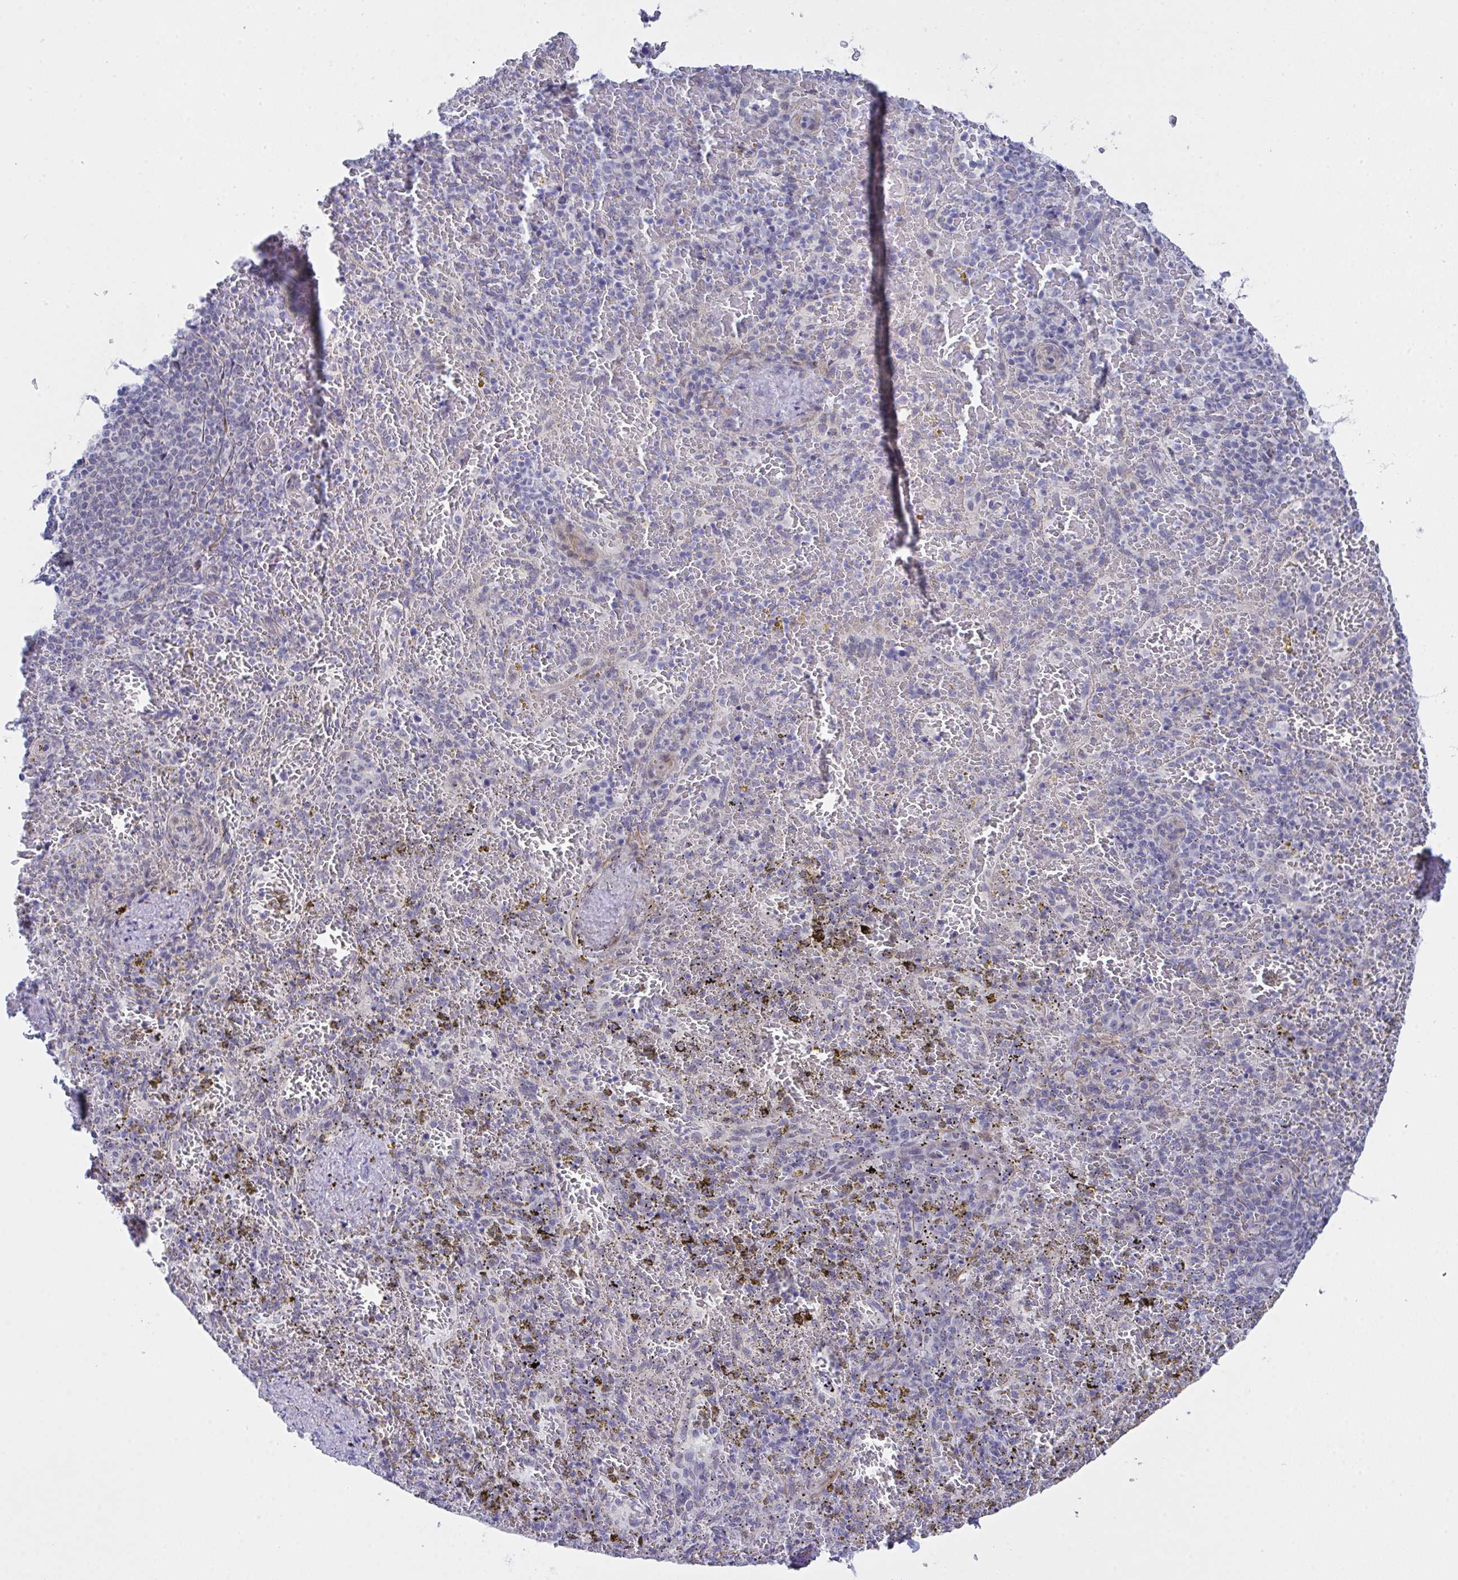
{"staining": {"intensity": "negative", "quantity": "none", "location": "none"}, "tissue": "spleen", "cell_type": "Cells in red pulp", "image_type": "normal", "snomed": [{"axis": "morphology", "description": "Normal tissue, NOS"}, {"axis": "topography", "description": "Spleen"}], "caption": "A micrograph of human spleen is negative for staining in cells in red pulp.", "gene": "FBXL22", "patient": {"sex": "female", "age": 50}}